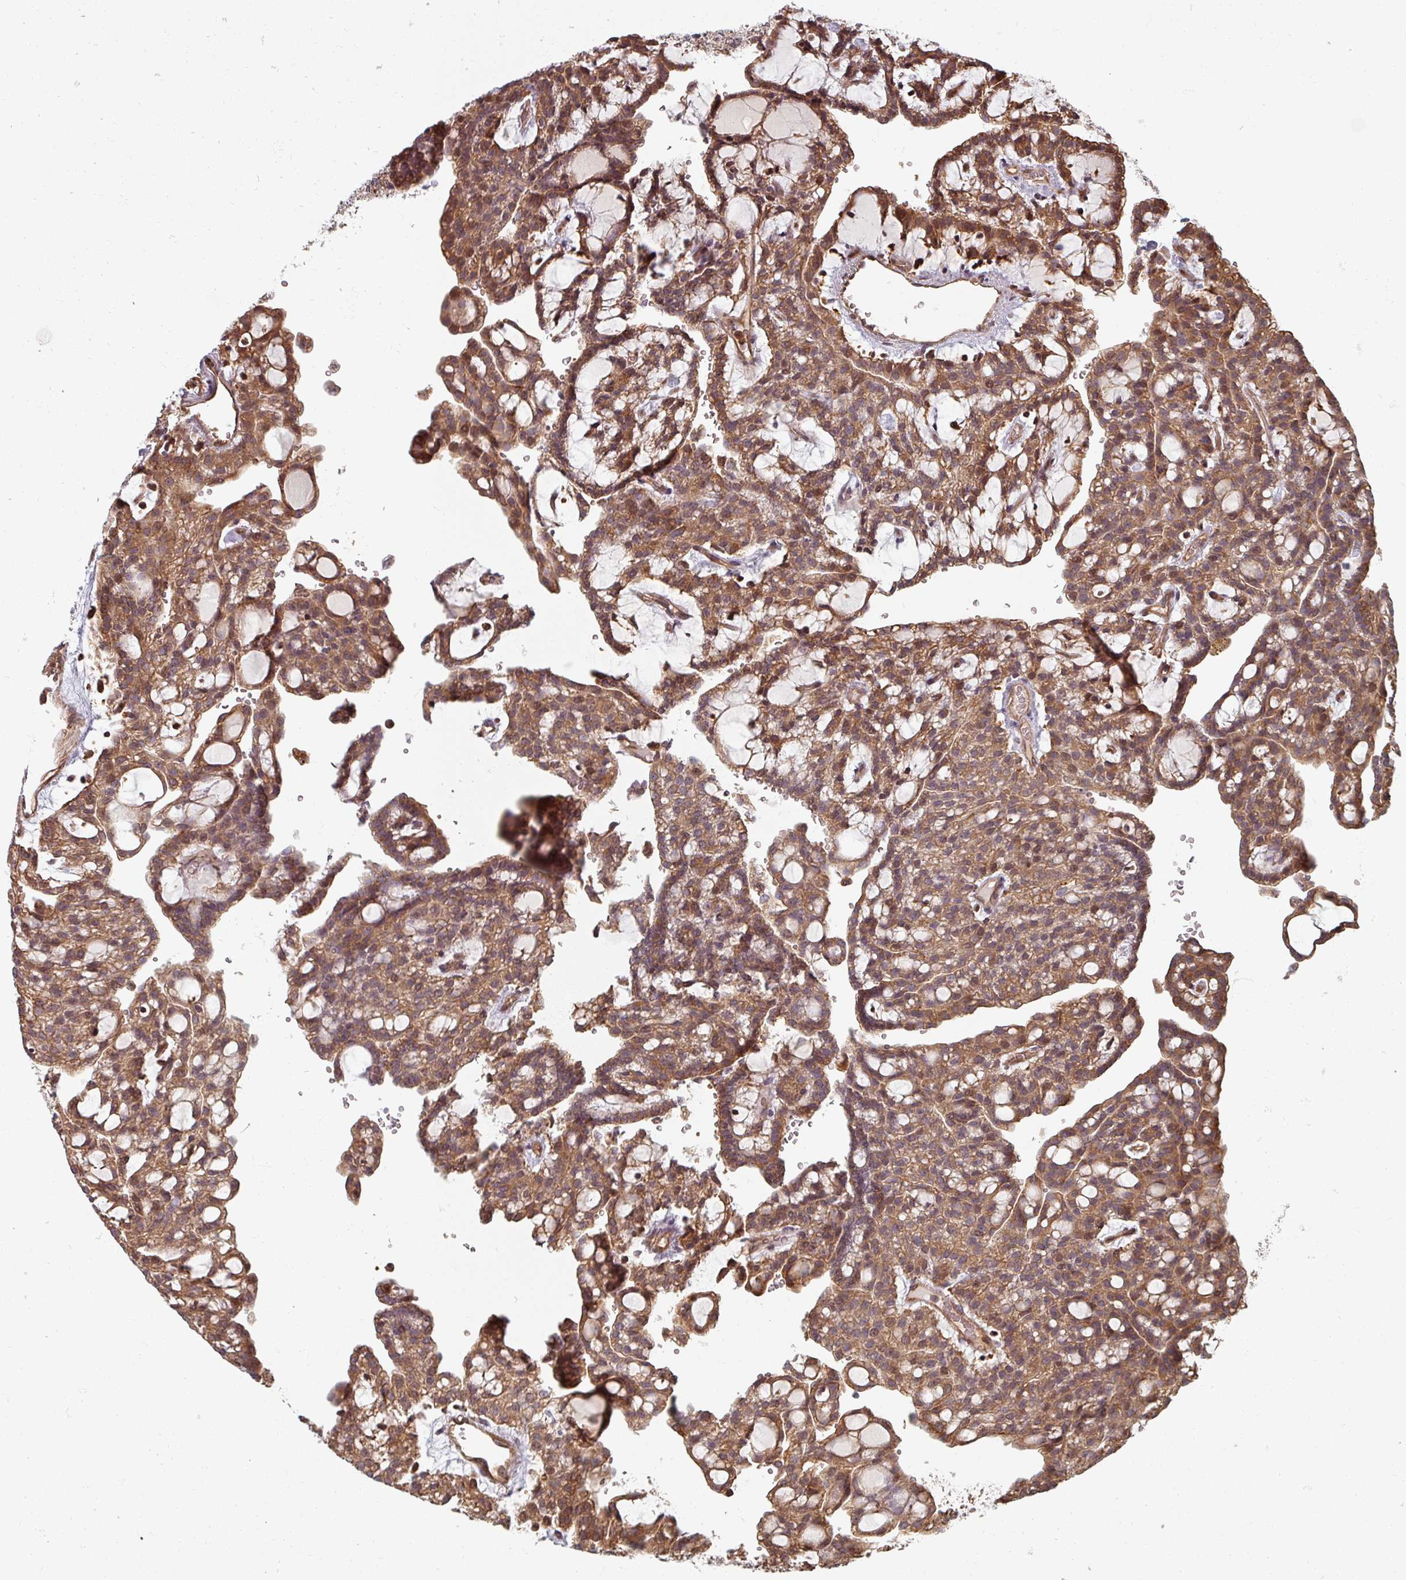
{"staining": {"intensity": "moderate", "quantity": "25%-75%", "location": "cytoplasmic/membranous,nuclear"}, "tissue": "renal cancer", "cell_type": "Tumor cells", "image_type": "cancer", "snomed": [{"axis": "morphology", "description": "Adenocarcinoma, NOS"}, {"axis": "topography", "description": "Kidney"}], "caption": "Renal cancer stained with a protein marker demonstrates moderate staining in tumor cells.", "gene": "EID1", "patient": {"sex": "male", "age": 63}}